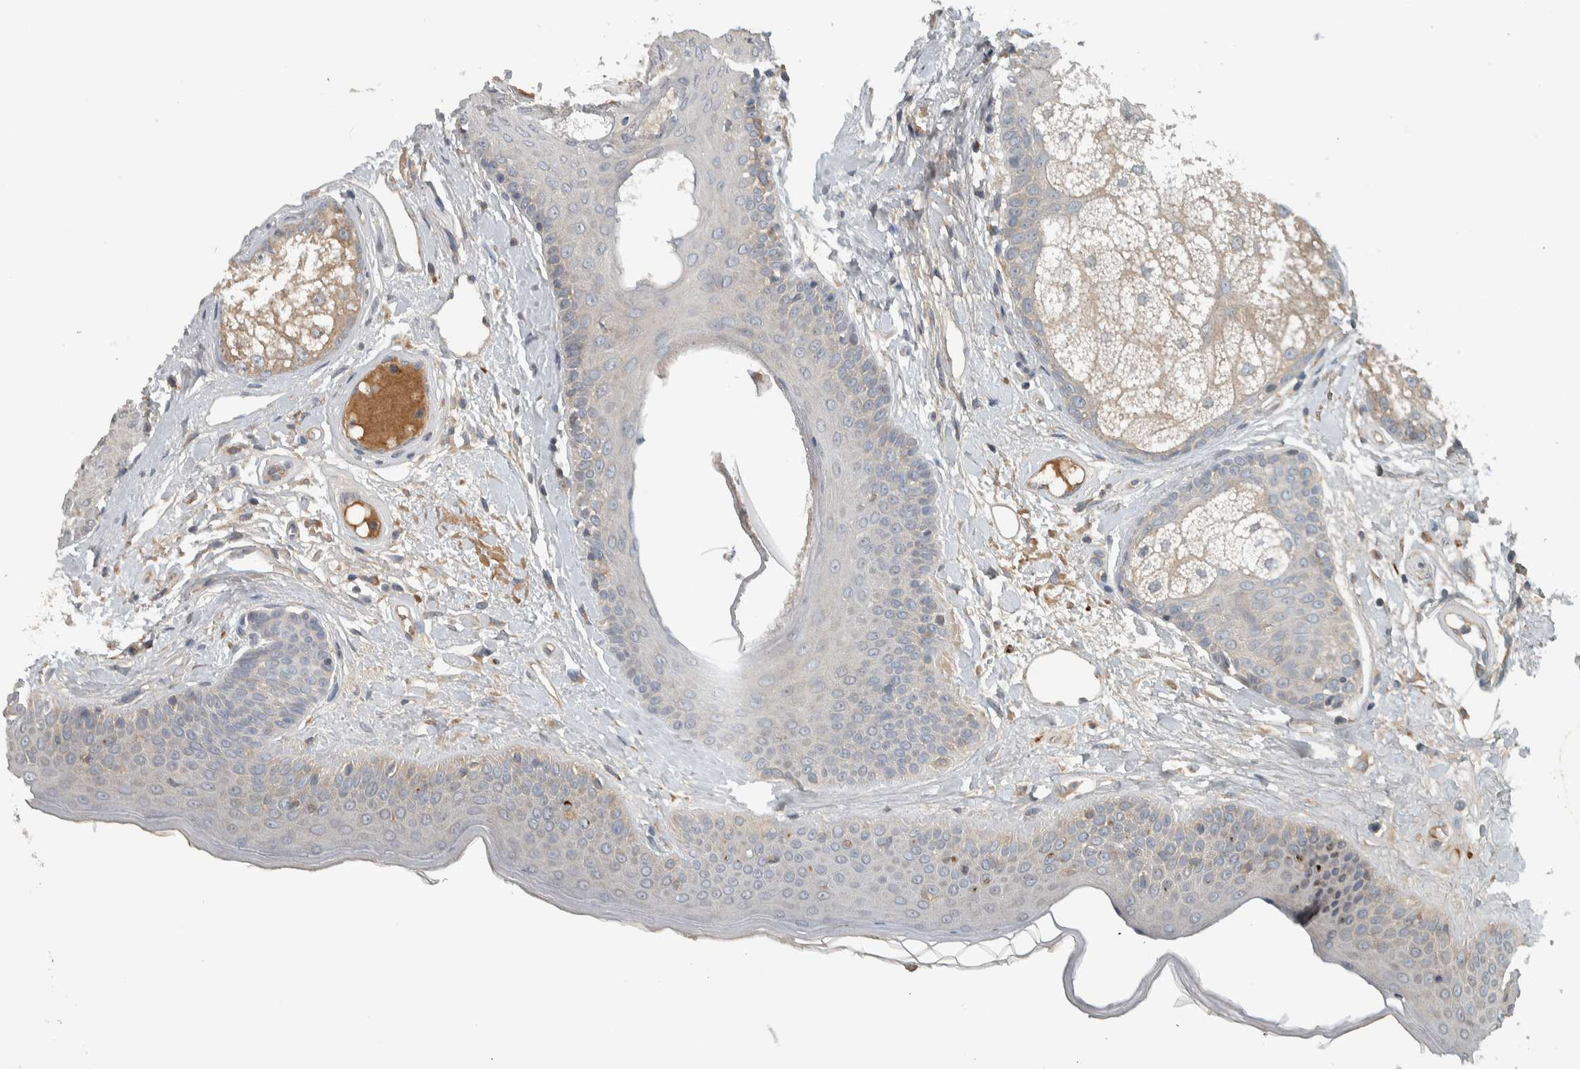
{"staining": {"intensity": "moderate", "quantity": "<25%", "location": "cytoplasmic/membranous"}, "tissue": "oral mucosa", "cell_type": "Squamous epithelial cells", "image_type": "normal", "snomed": [{"axis": "morphology", "description": "Normal tissue, NOS"}, {"axis": "topography", "description": "Skin"}, {"axis": "topography", "description": "Oral tissue"}], "caption": "A photomicrograph of oral mucosa stained for a protein reveals moderate cytoplasmic/membranous brown staining in squamous epithelial cells. Nuclei are stained in blue.", "gene": "CLCN2", "patient": {"sex": "male", "age": 84}}